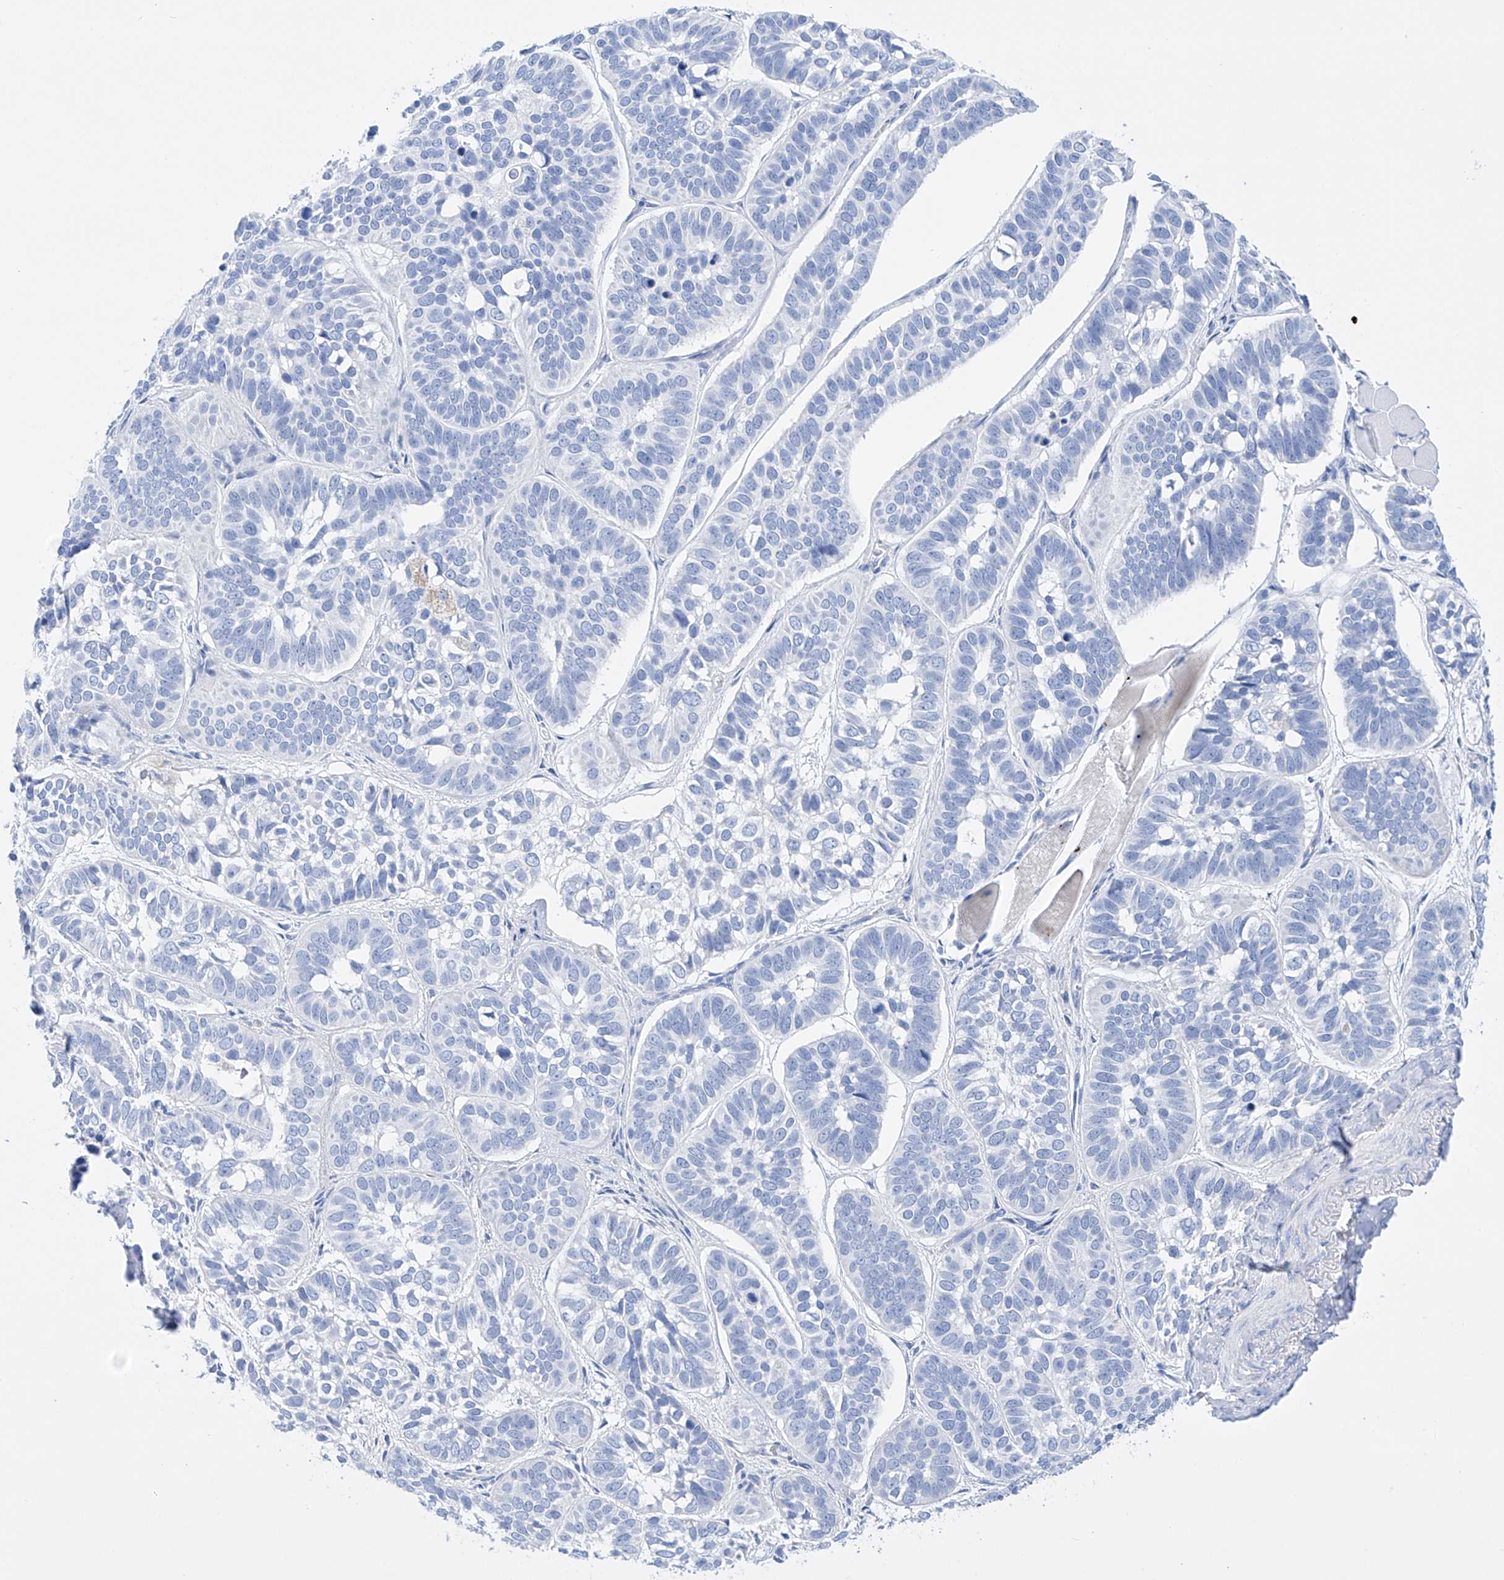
{"staining": {"intensity": "negative", "quantity": "none", "location": "none"}, "tissue": "skin cancer", "cell_type": "Tumor cells", "image_type": "cancer", "snomed": [{"axis": "morphology", "description": "Basal cell carcinoma"}, {"axis": "topography", "description": "Skin"}], "caption": "Tumor cells are negative for protein expression in human skin basal cell carcinoma. The staining was performed using DAB (3,3'-diaminobenzidine) to visualize the protein expression in brown, while the nuclei were stained in blue with hematoxylin (Magnification: 20x).", "gene": "LURAP1", "patient": {"sex": "male", "age": 62}}